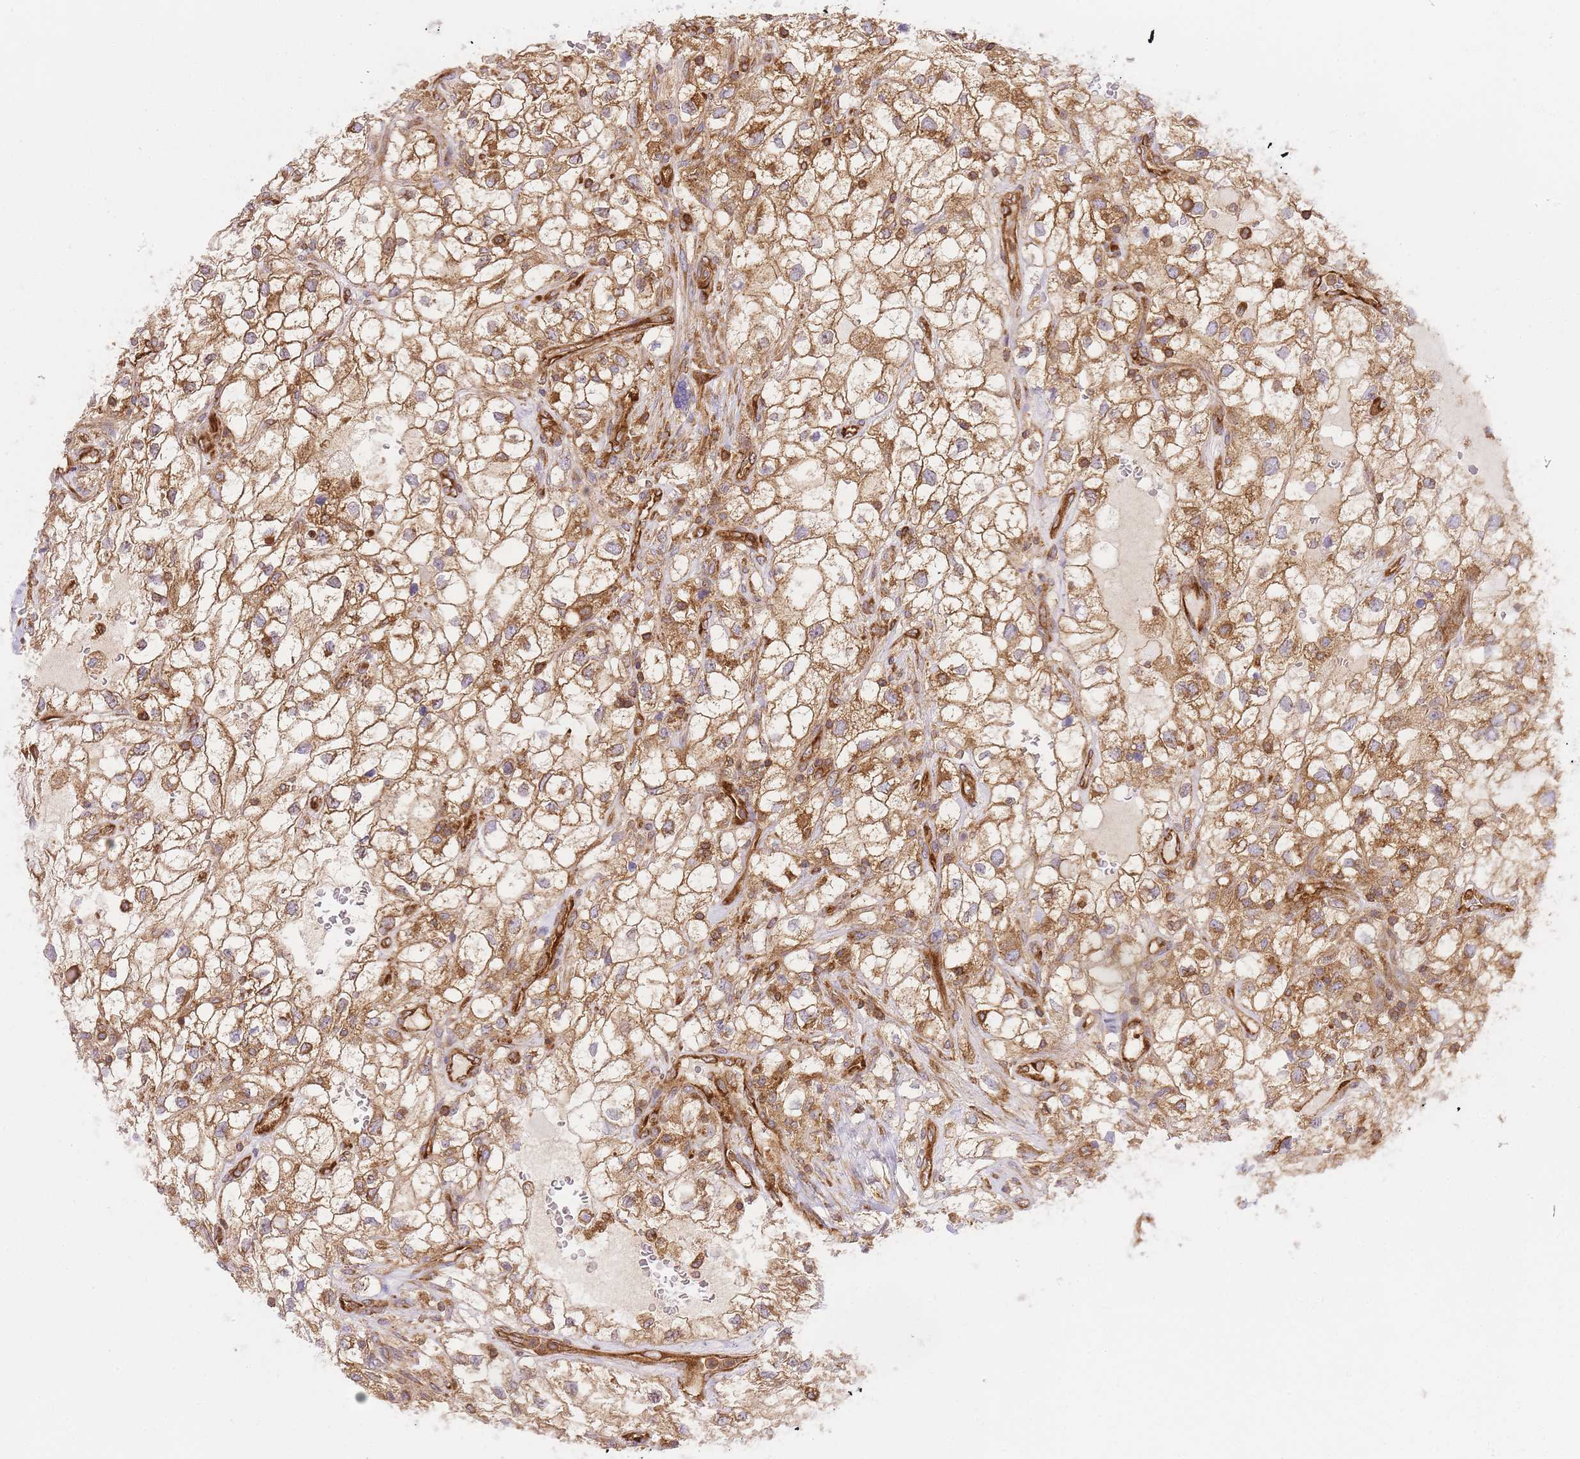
{"staining": {"intensity": "moderate", "quantity": ">75%", "location": "cytoplasmic/membranous"}, "tissue": "renal cancer", "cell_type": "Tumor cells", "image_type": "cancer", "snomed": [{"axis": "morphology", "description": "Adenocarcinoma, NOS"}, {"axis": "topography", "description": "Kidney"}], "caption": "Protein expression analysis of human adenocarcinoma (renal) reveals moderate cytoplasmic/membranous expression in about >75% of tumor cells.", "gene": "MSN", "patient": {"sex": "male", "age": 59}}